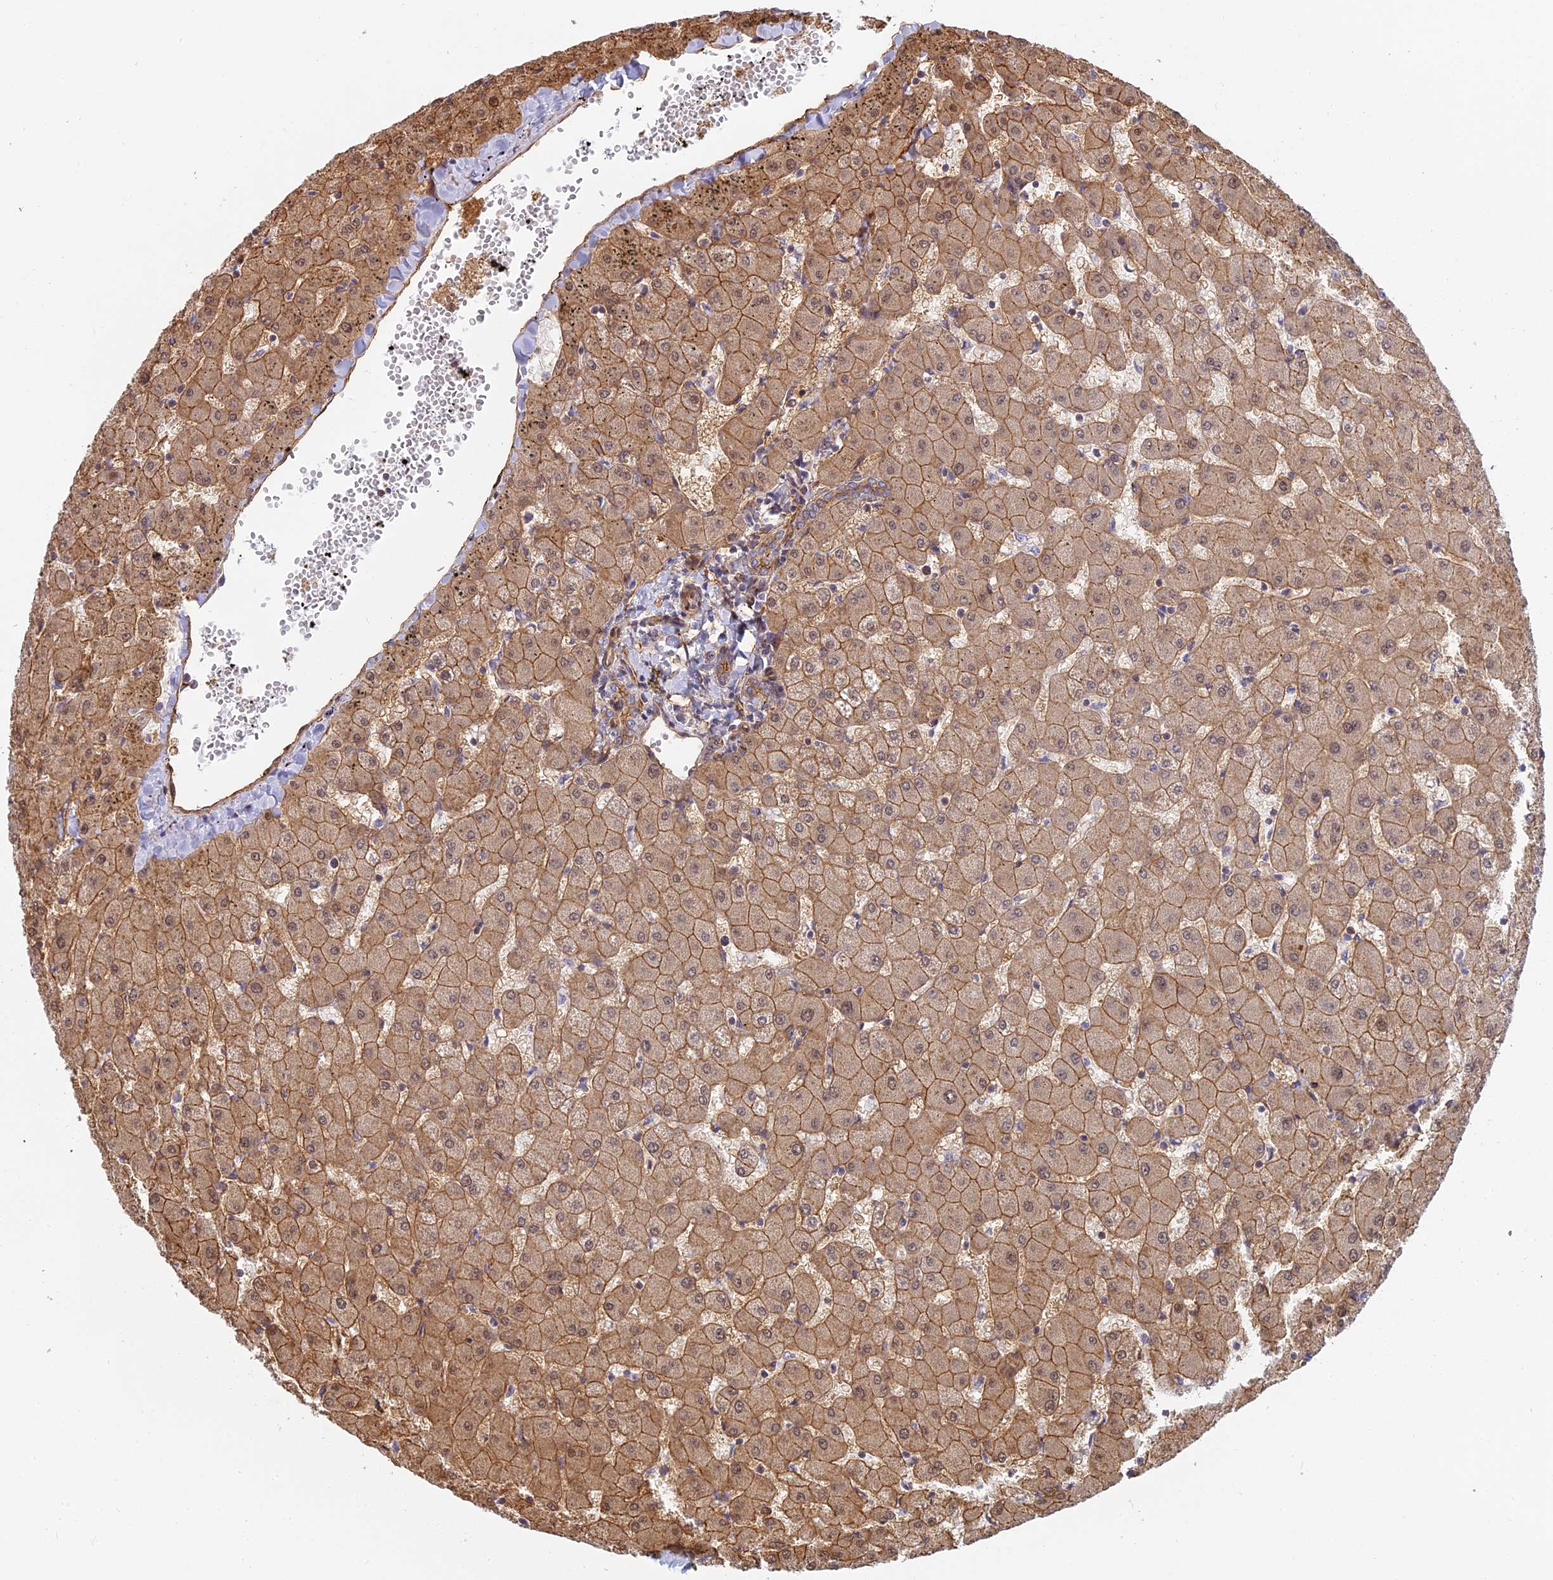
{"staining": {"intensity": "moderate", "quantity": ">75%", "location": "cytoplasmic/membranous"}, "tissue": "liver", "cell_type": "Cholangiocytes", "image_type": "normal", "snomed": [{"axis": "morphology", "description": "Normal tissue, NOS"}, {"axis": "topography", "description": "Liver"}], "caption": "Immunohistochemistry photomicrograph of unremarkable human liver stained for a protein (brown), which reveals medium levels of moderate cytoplasmic/membranous staining in about >75% of cholangiocytes.", "gene": "CNBD2", "patient": {"sex": "female", "age": 63}}